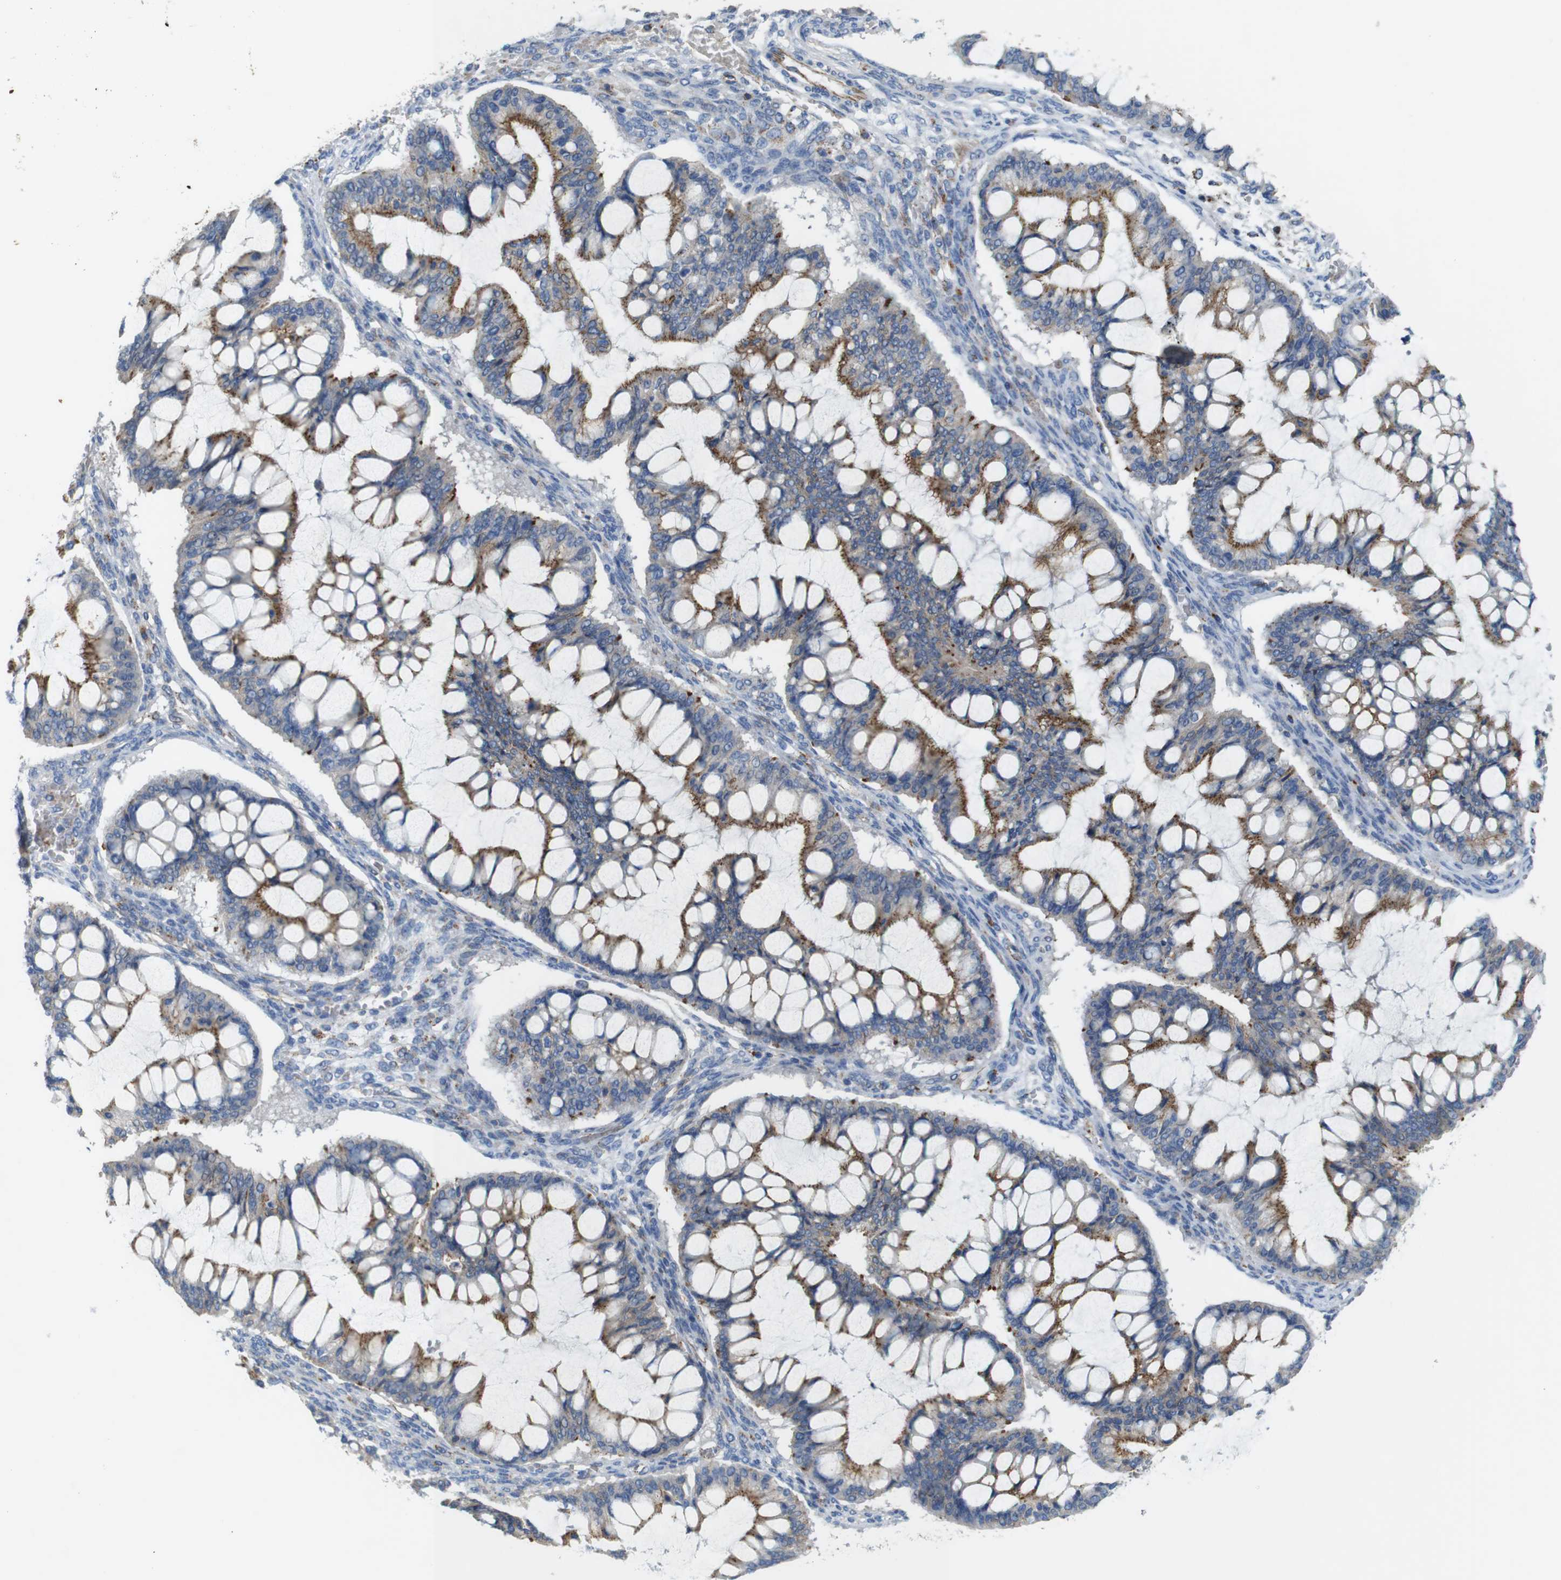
{"staining": {"intensity": "moderate", "quantity": ">75%", "location": "cytoplasmic/membranous"}, "tissue": "ovarian cancer", "cell_type": "Tumor cells", "image_type": "cancer", "snomed": [{"axis": "morphology", "description": "Cystadenocarcinoma, mucinous, NOS"}, {"axis": "topography", "description": "Ovary"}], "caption": "Protein expression by immunohistochemistry reveals moderate cytoplasmic/membranous staining in about >75% of tumor cells in ovarian cancer (mucinous cystadenocarcinoma).", "gene": "NHLRC3", "patient": {"sex": "female", "age": 73}}